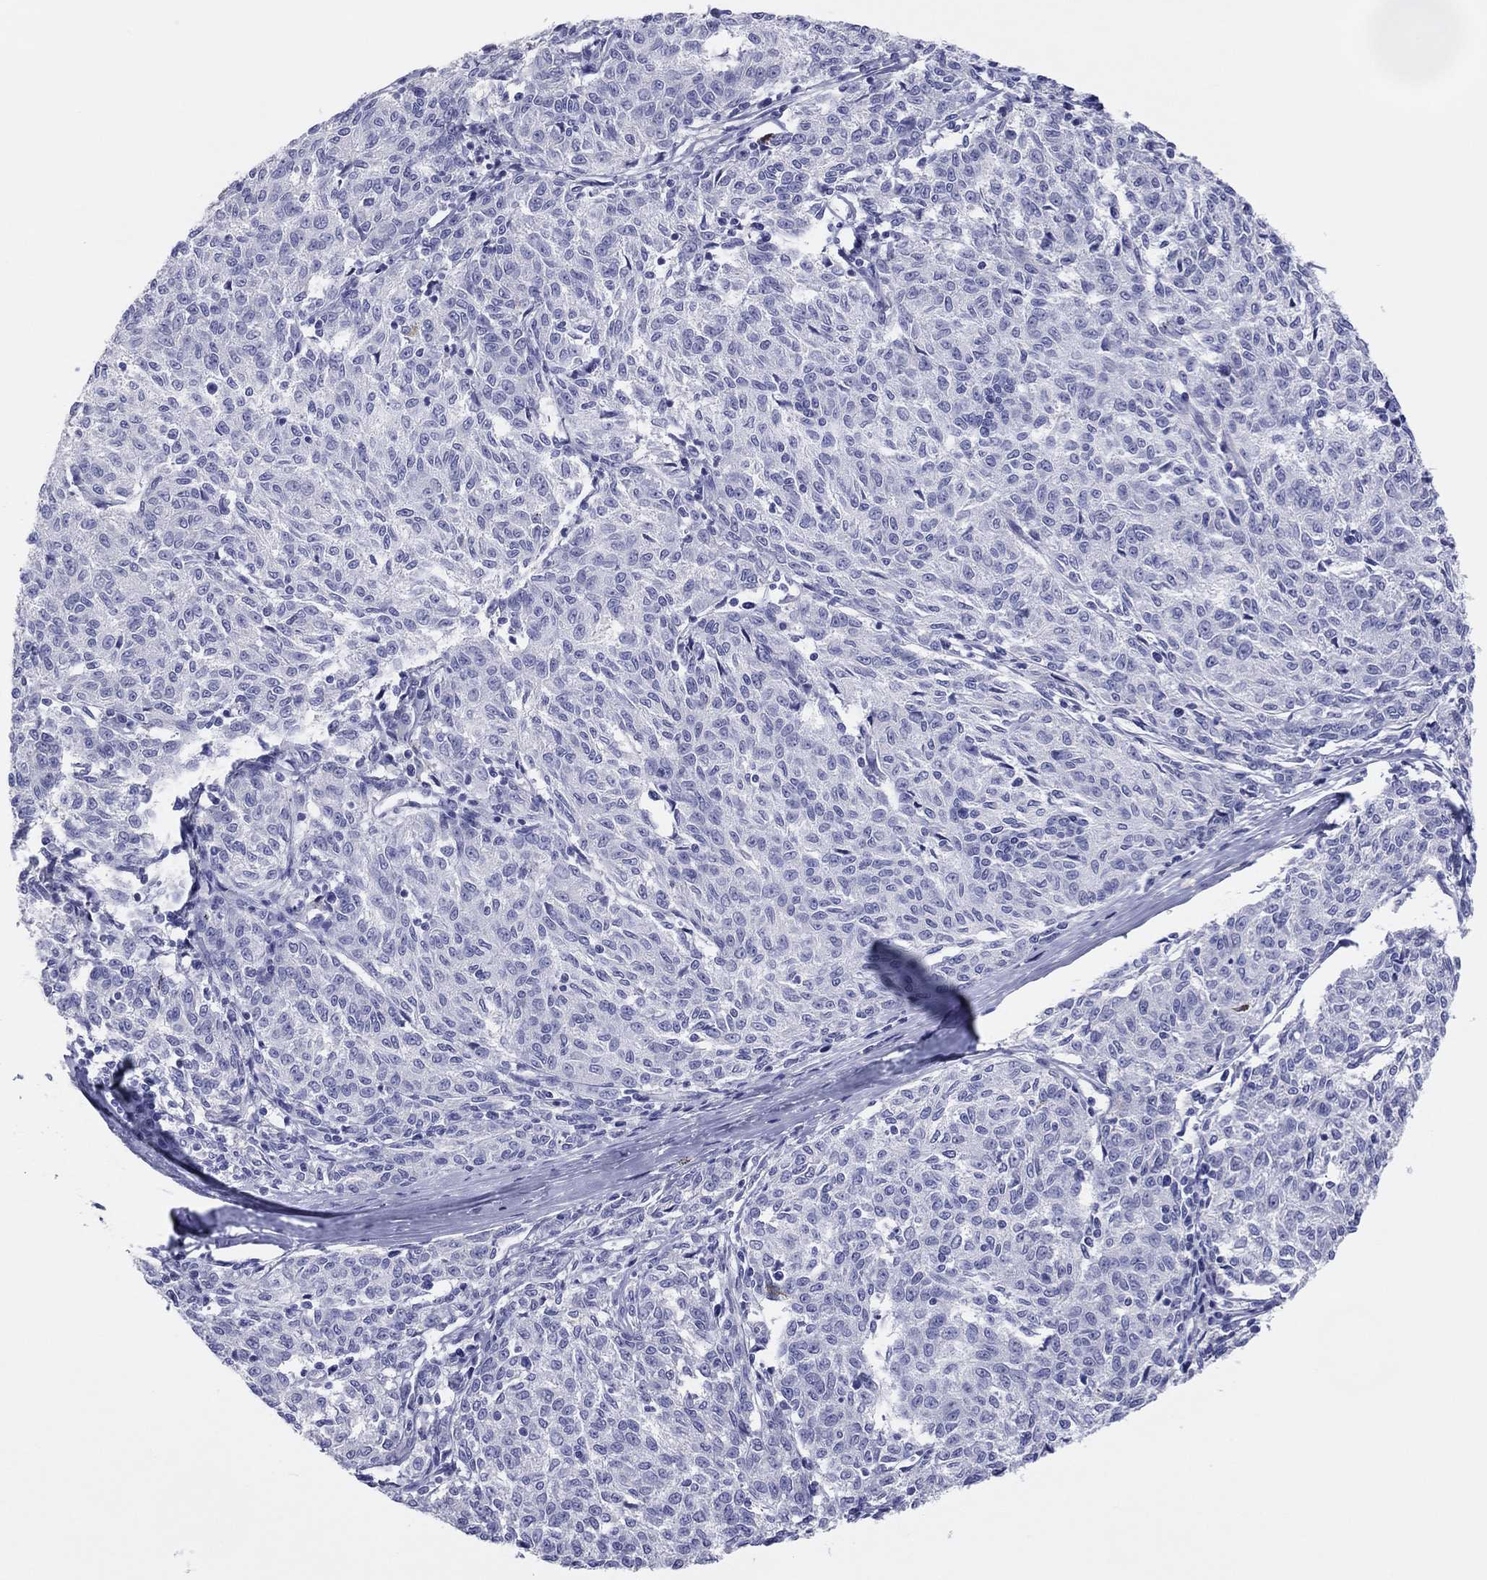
{"staining": {"intensity": "negative", "quantity": "none", "location": "none"}, "tissue": "melanoma", "cell_type": "Tumor cells", "image_type": "cancer", "snomed": [{"axis": "morphology", "description": "Malignant melanoma, NOS"}, {"axis": "topography", "description": "Skin"}], "caption": "Immunohistochemistry photomicrograph of malignant melanoma stained for a protein (brown), which exhibits no staining in tumor cells.", "gene": "ERICH3", "patient": {"sex": "female", "age": 72}}